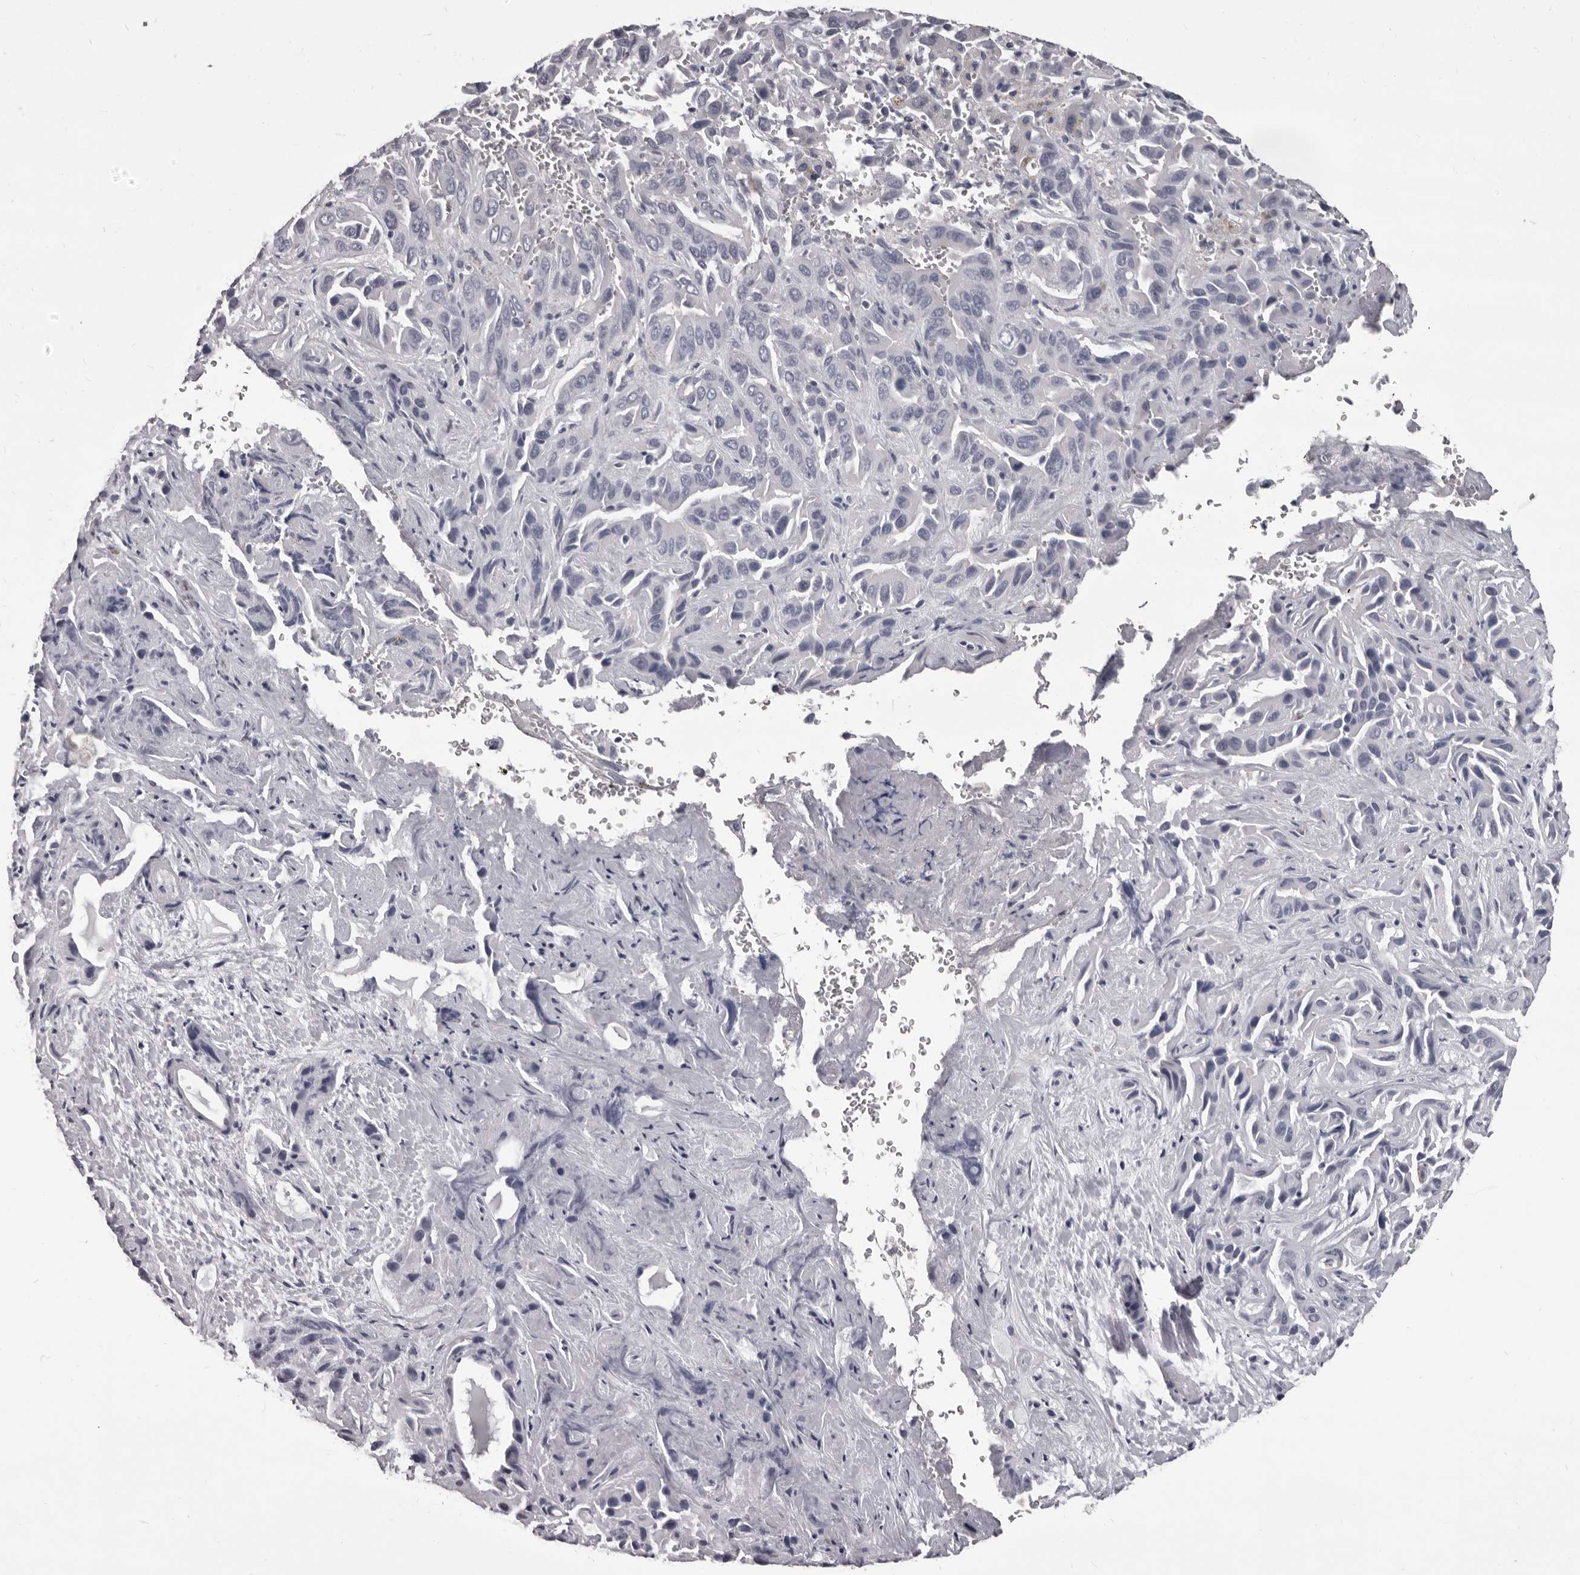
{"staining": {"intensity": "negative", "quantity": "none", "location": "none"}, "tissue": "liver cancer", "cell_type": "Tumor cells", "image_type": "cancer", "snomed": [{"axis": "morphology", "description": "Cholangiocarcinoma"}, {"axis": "topography", "description": "Liver"}], "caption": "DAB (3,3'-diaminobenzidine) immunohistochemical staining of human liver cancer exhibits no significant staining in tumor cells. (DAB immunohistochemistry, high magnification).", "gene": "GZMH", "patient": {"sex": "female", "age": 52}}